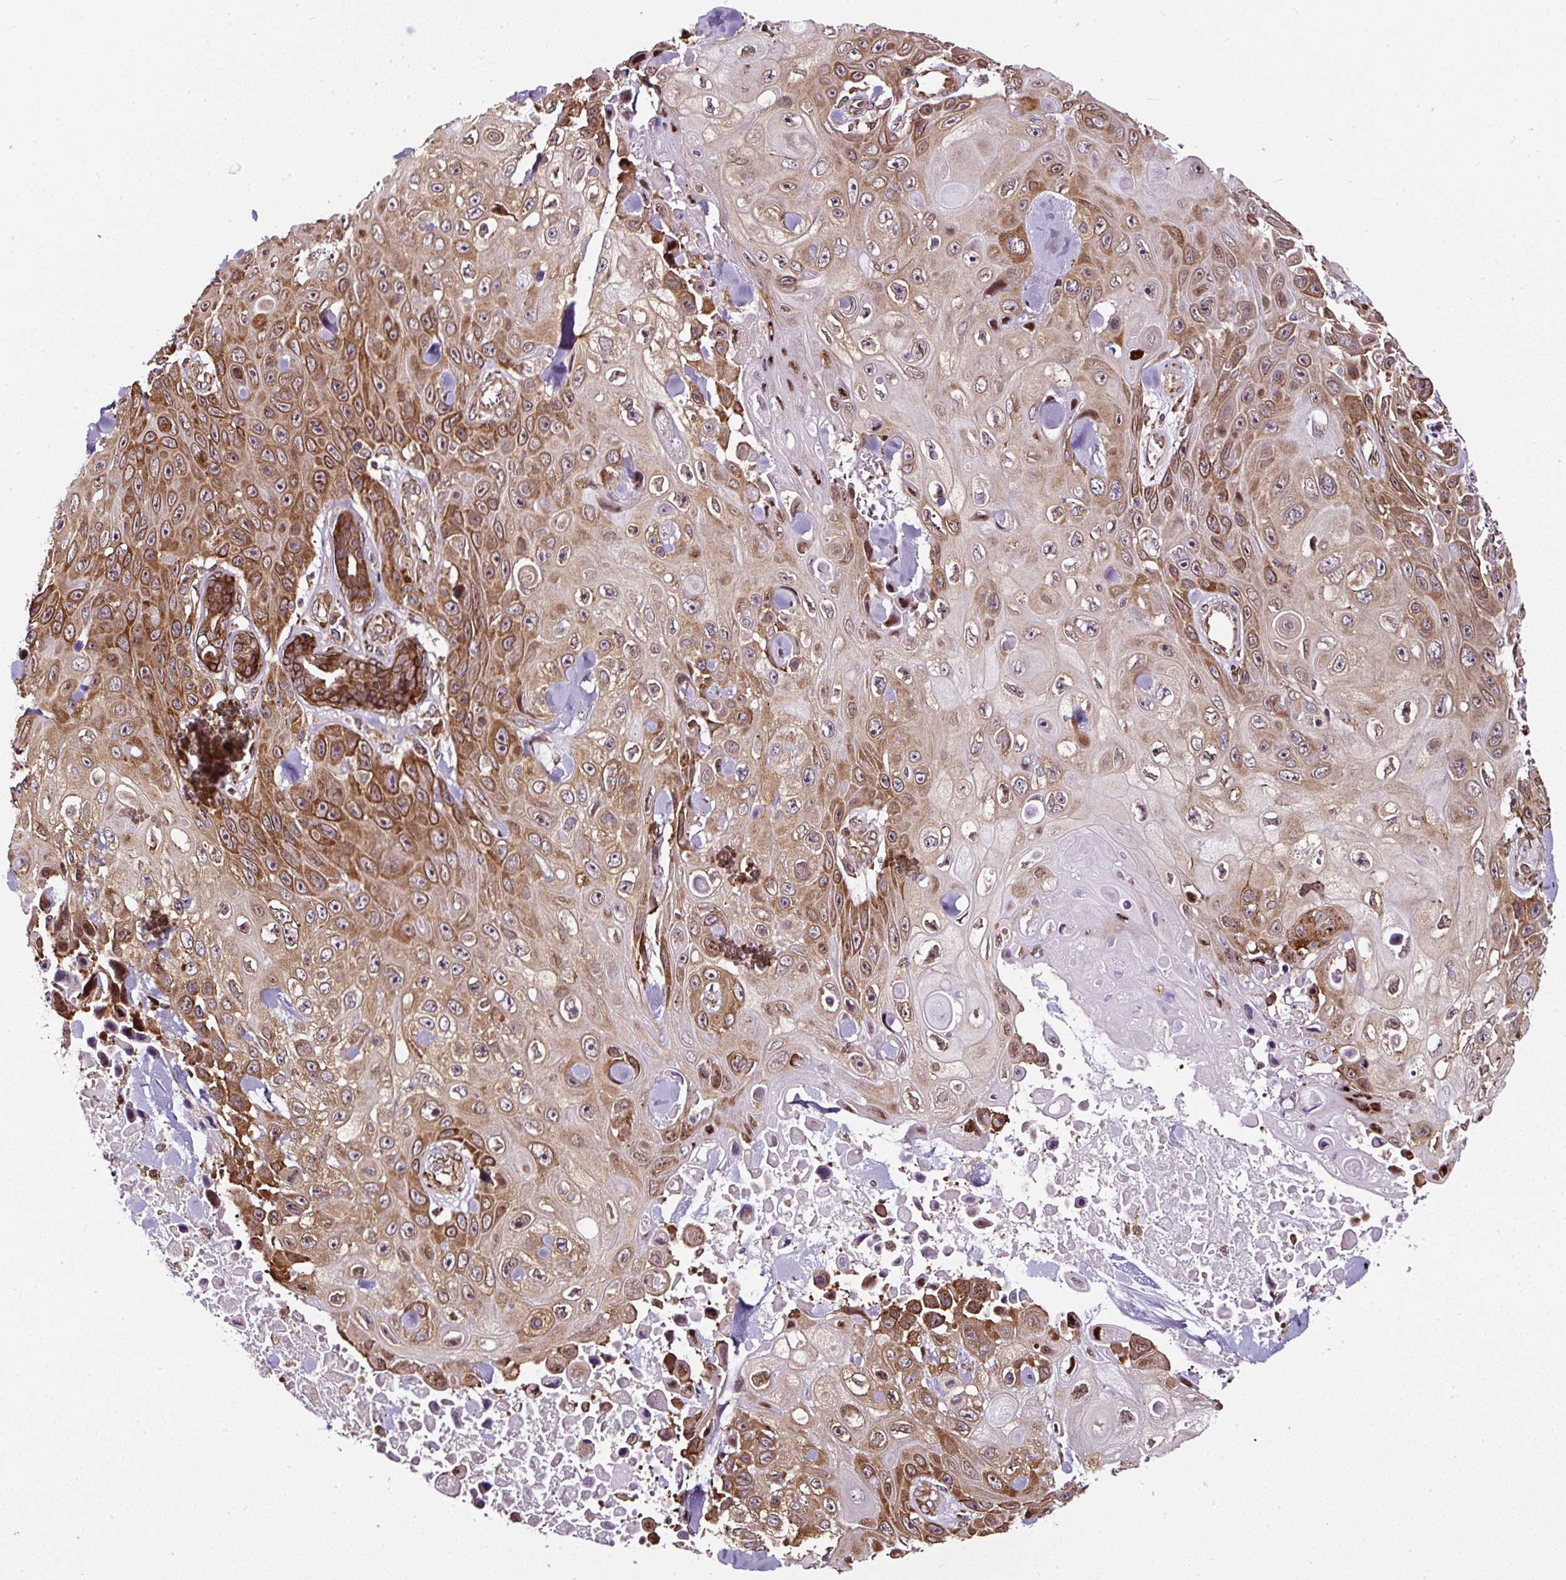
{"staining": {"intensity": "moderate", "quantity": ">75%", "location": "cytoplasmic/membranous"}, "tissue": "skin cancer", "cell_type": "Tumor cells", "image_type": "cancer", "snomed": [{"axis": "morphology", "description": "Squamous cell carcinoma, NOS"}, {"axis": "topography", "description": "Skin"}], "caption": "Immunohistochemistry (IHC) (DAB (3,3'-diaminobenzidine)) staining of human skin cancer reveals moderate cytoplasmic/membranous protein positivity in about >75% of tumor cells.", "gene": "KDM4E", "patient": {"sex": "male", "age": 82}}